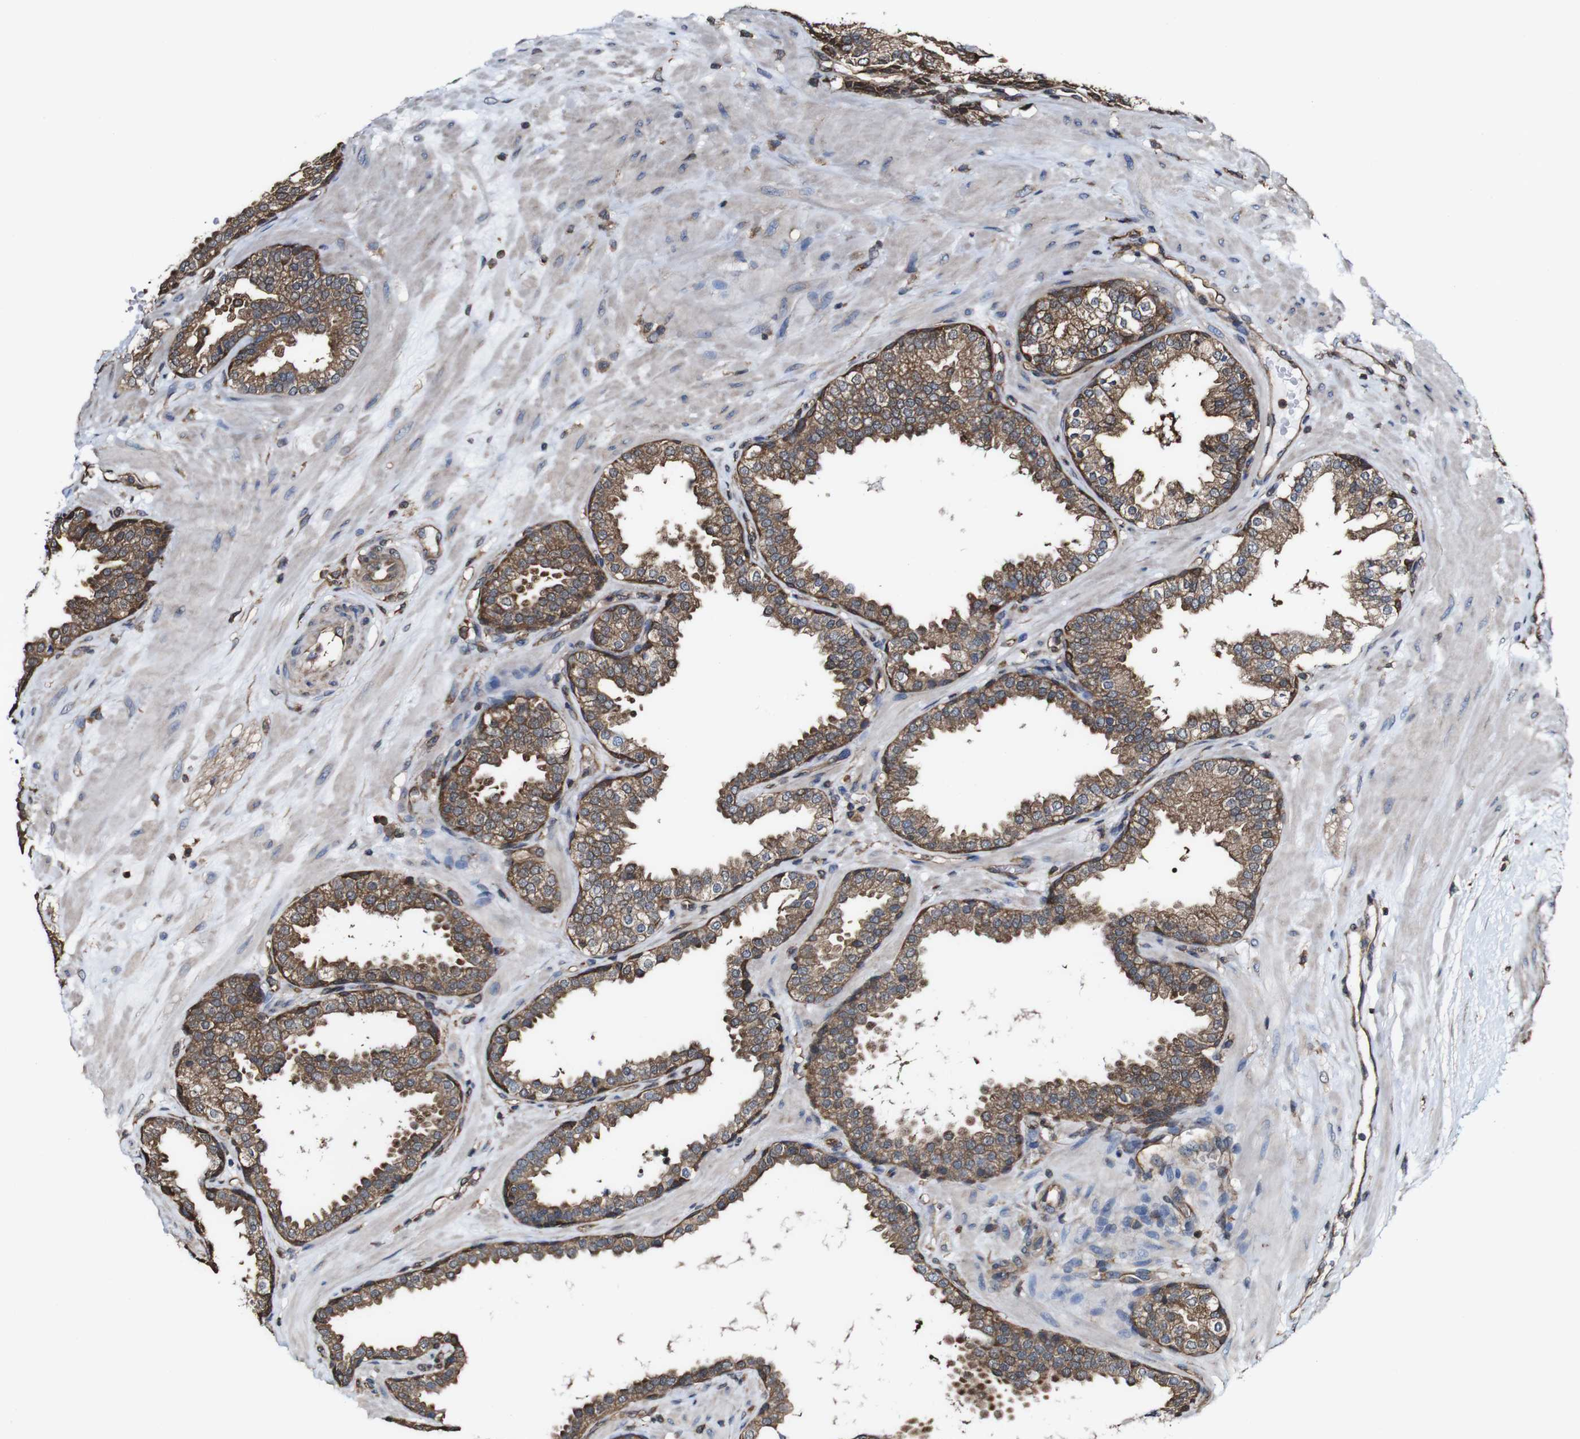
{"staining": {"intensity": "moderate", "quantity": ">75%", "location": "cytoplasmic/membranous"}, "tissue": "prostate", "cell_type": "Glandular cells", "image_type": "normal", "snomed": [{"axis": "morphology", "description": "Normal tissue, NOS"}, {"axis": "topography", "description": "Prostate"}], "caption": "The micrograph reveals immunohistochemical staining of benign prostate. There is moderate cytoplasmic/membranous positivity is seen in about >75% of glandular cells. Using DAB (3,3'-diaminobenzidine) (brown) and hematoxylin (blue) stains, captured at high magnification using brightfield microscopy.", "gene": "PTPRR", "patient": {"sex": "male", "age": 51}}